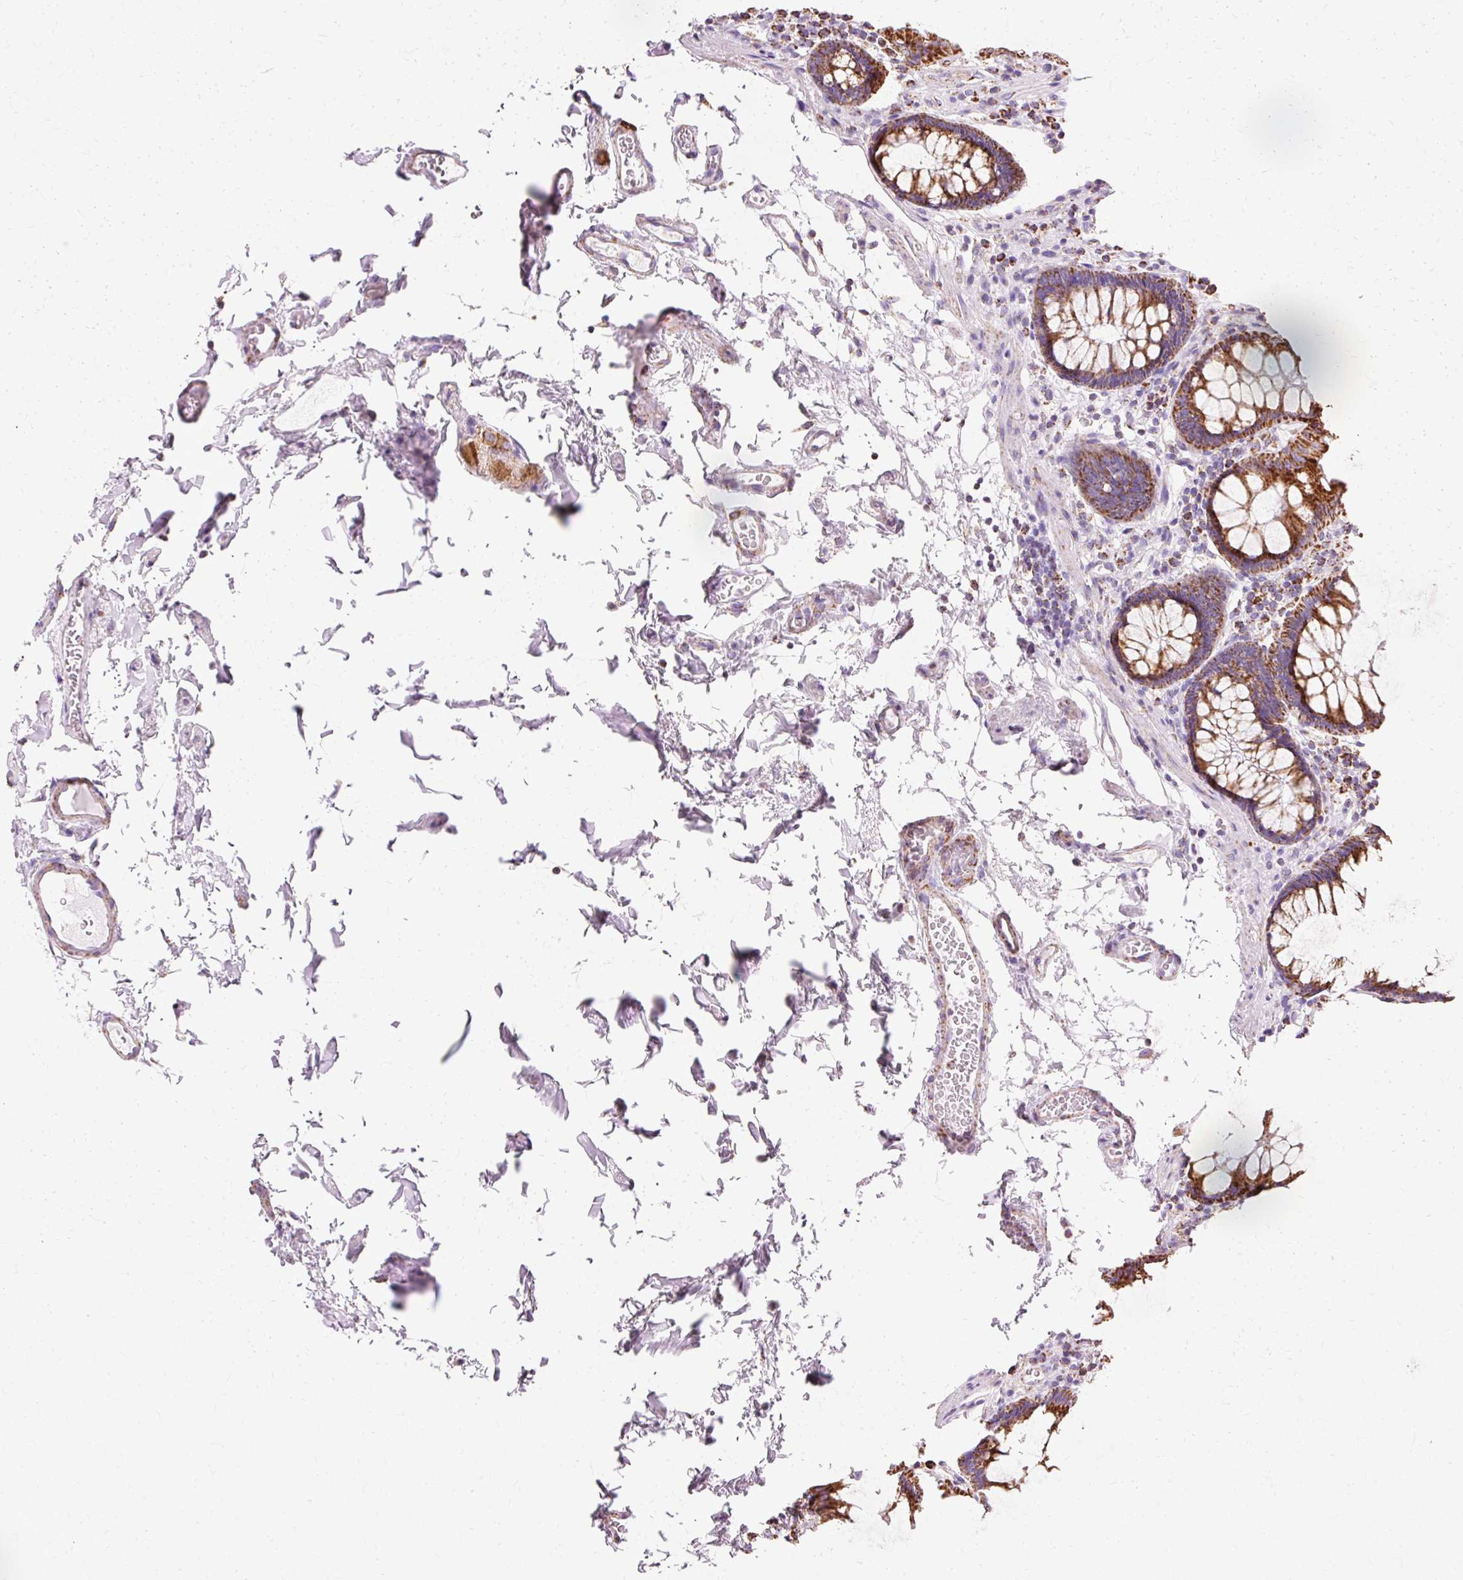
{"staining": {"intensity": "negative", "quantity": "none", "location": "none"}, "tissue": "colon", "cell_type": "Endothelial cells", "image_type": "normal", "snomed": [{"axis": "morphology", "description": "Normal tissue, NOS"}, {"axis": "topography", "description": "Colon"}, {"axis": "topography", "description": "Peripheral nerve tissue"}], "caption": "An immunohistochemistry (IHC) histopathology image of unremarkable colon is shown. There is no staining in endothelial cells of colon.", "gene": "ATP5PO", "patient": {"sex": "male", "age": 84}}